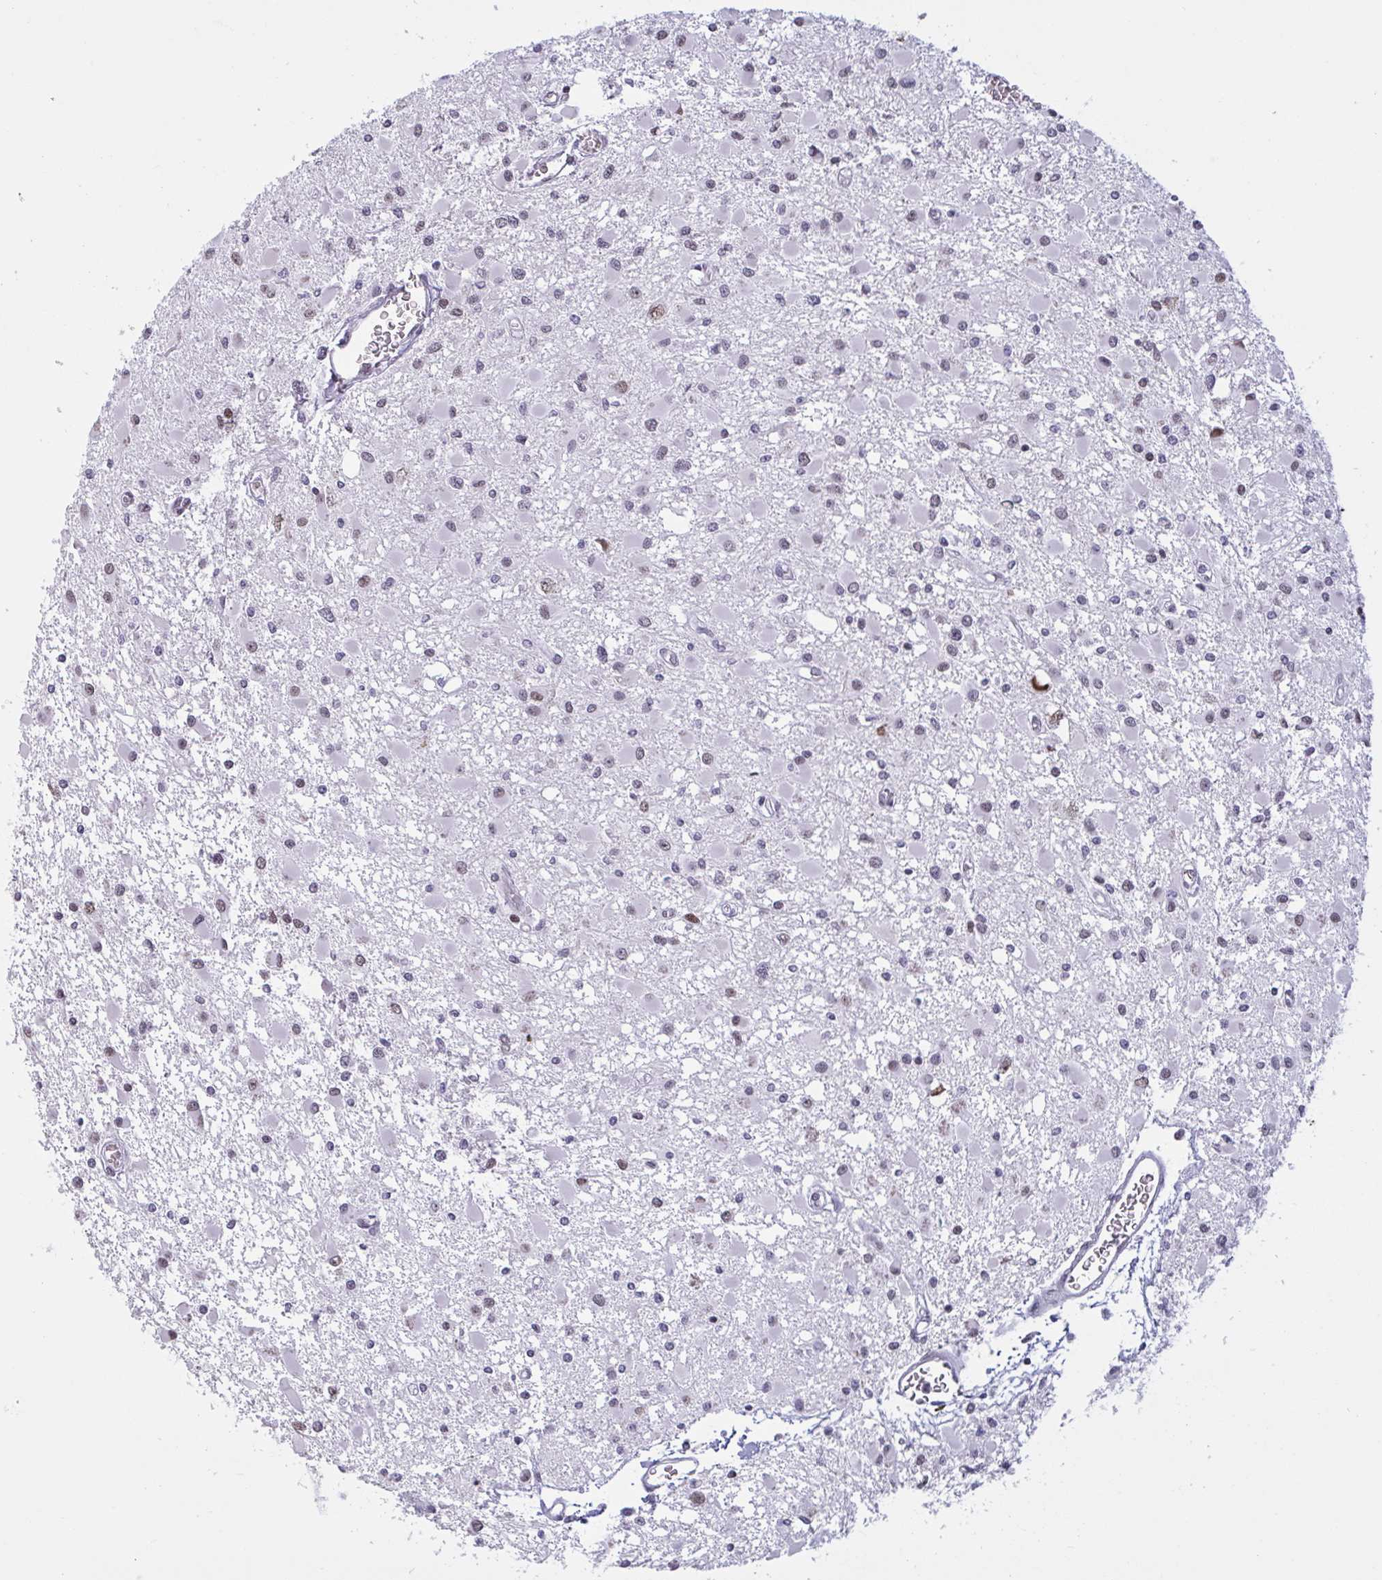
{"staining": {"intensity": "moderate", "quantity": "<25%", "location": "nuclear"}, "tissue": "glioma", "cell_type": "Tumor cells", "image_type": "cancer", "snomed": [{"axis": "morphology", "description": "Glioma, malignant, High grade"}, {"axis": "topography", "description": "Brain"}], "caption": "About <25% of tumor cells in glioma reveal moderate nuclear protein expression as visualized by brown immunohistochemical staining.", "gene": "CBFA2T2", "patient": {"sex": "male", "age": 54}}